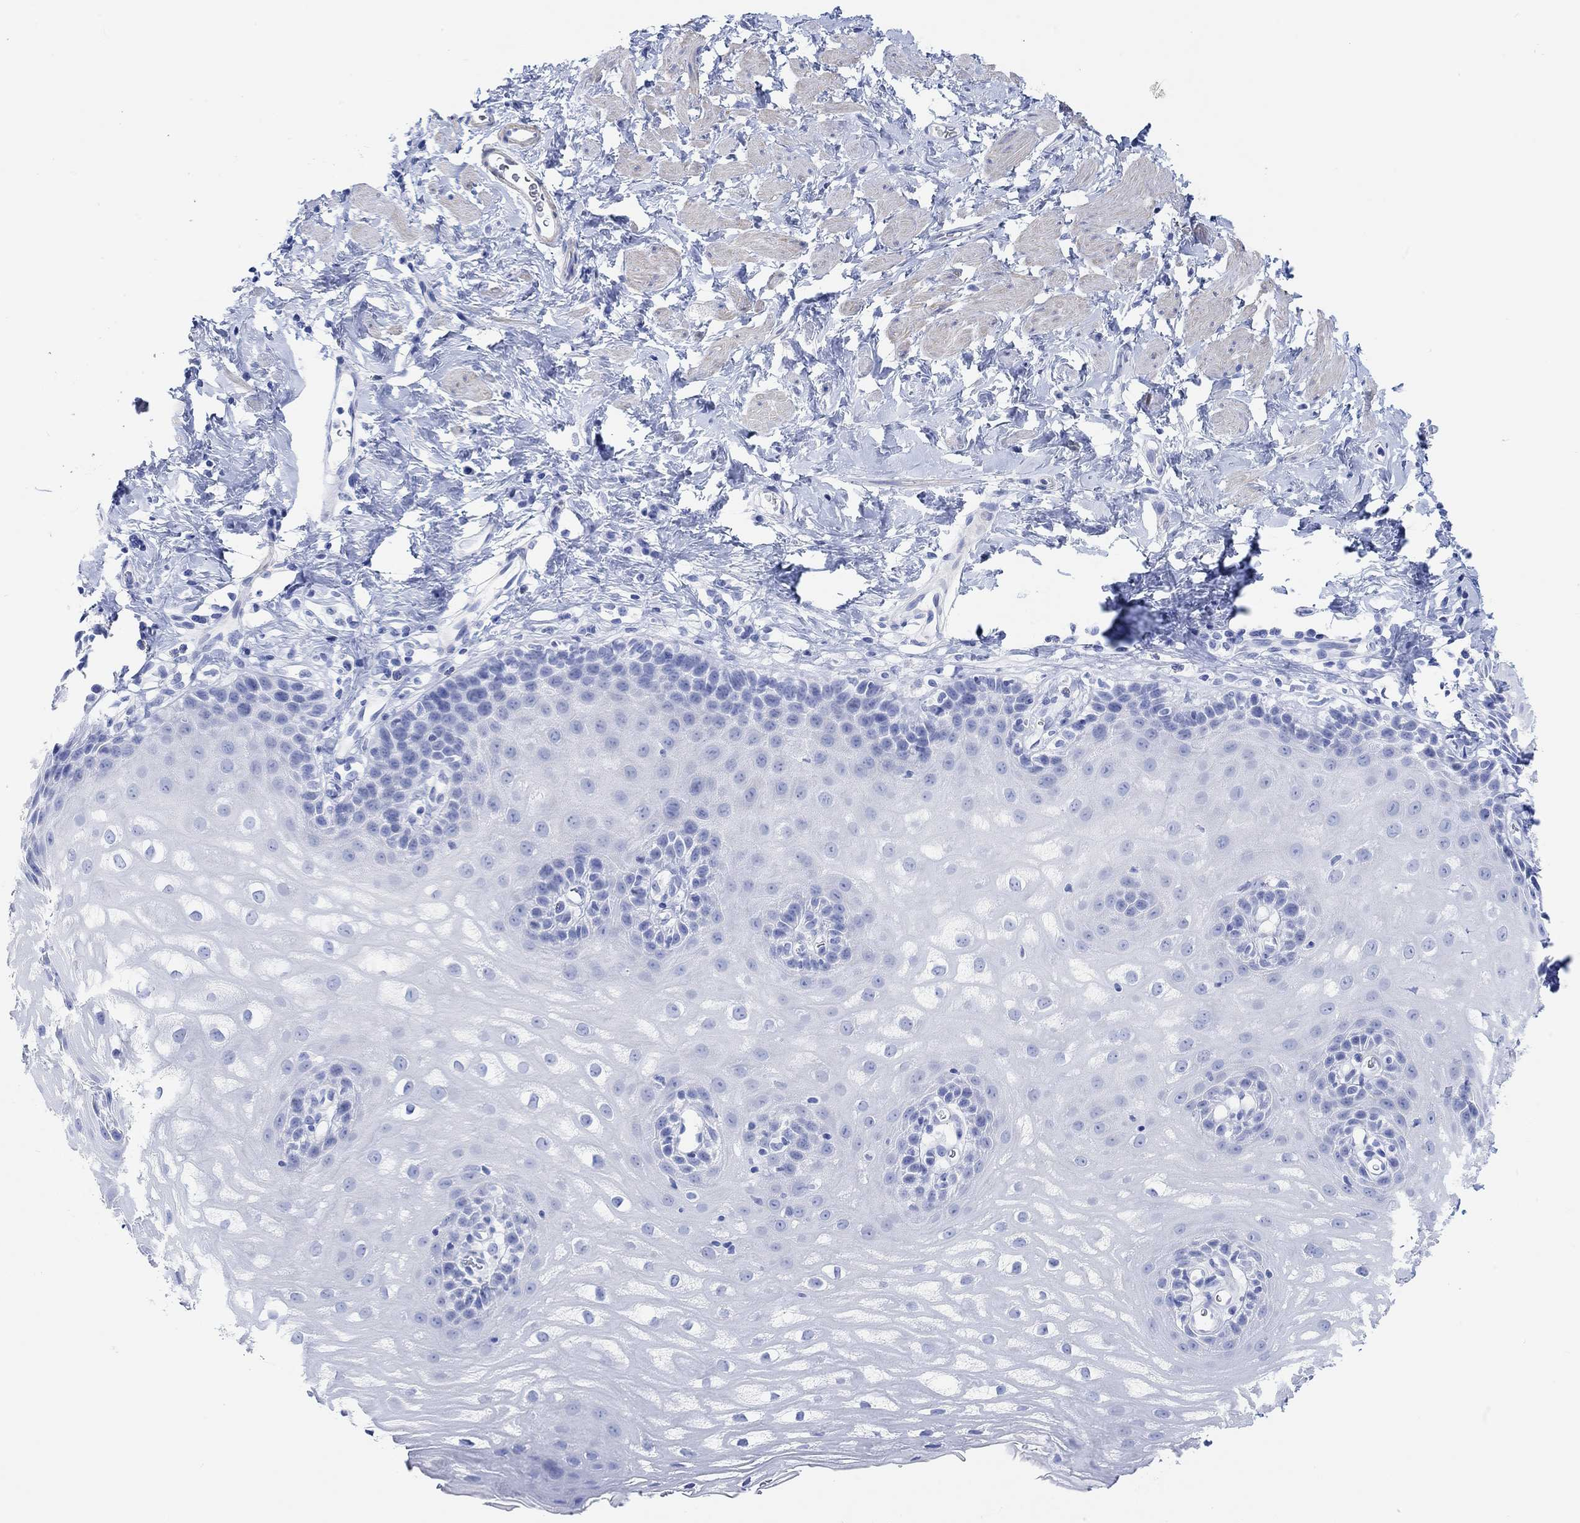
{"staining": {"intensity": "negative", "quantity": "none", "location": "none"}, "tissue": "esophagus", "cell_type": "Squamous epithelial cells", "image_type": "normal", "snomed": [{"axis": "morphology", "description": "Normal tissue, NOS"}, {"axis": "topography", "description": "Esophagus"}], "caption": "This is an immunohistochemistry micrograph of unremarkable human esophagus. There is no positivity in squamous epithelial cells.", "gene": "ANKRD33", "patient": {"sex": "male", "age": 64}}